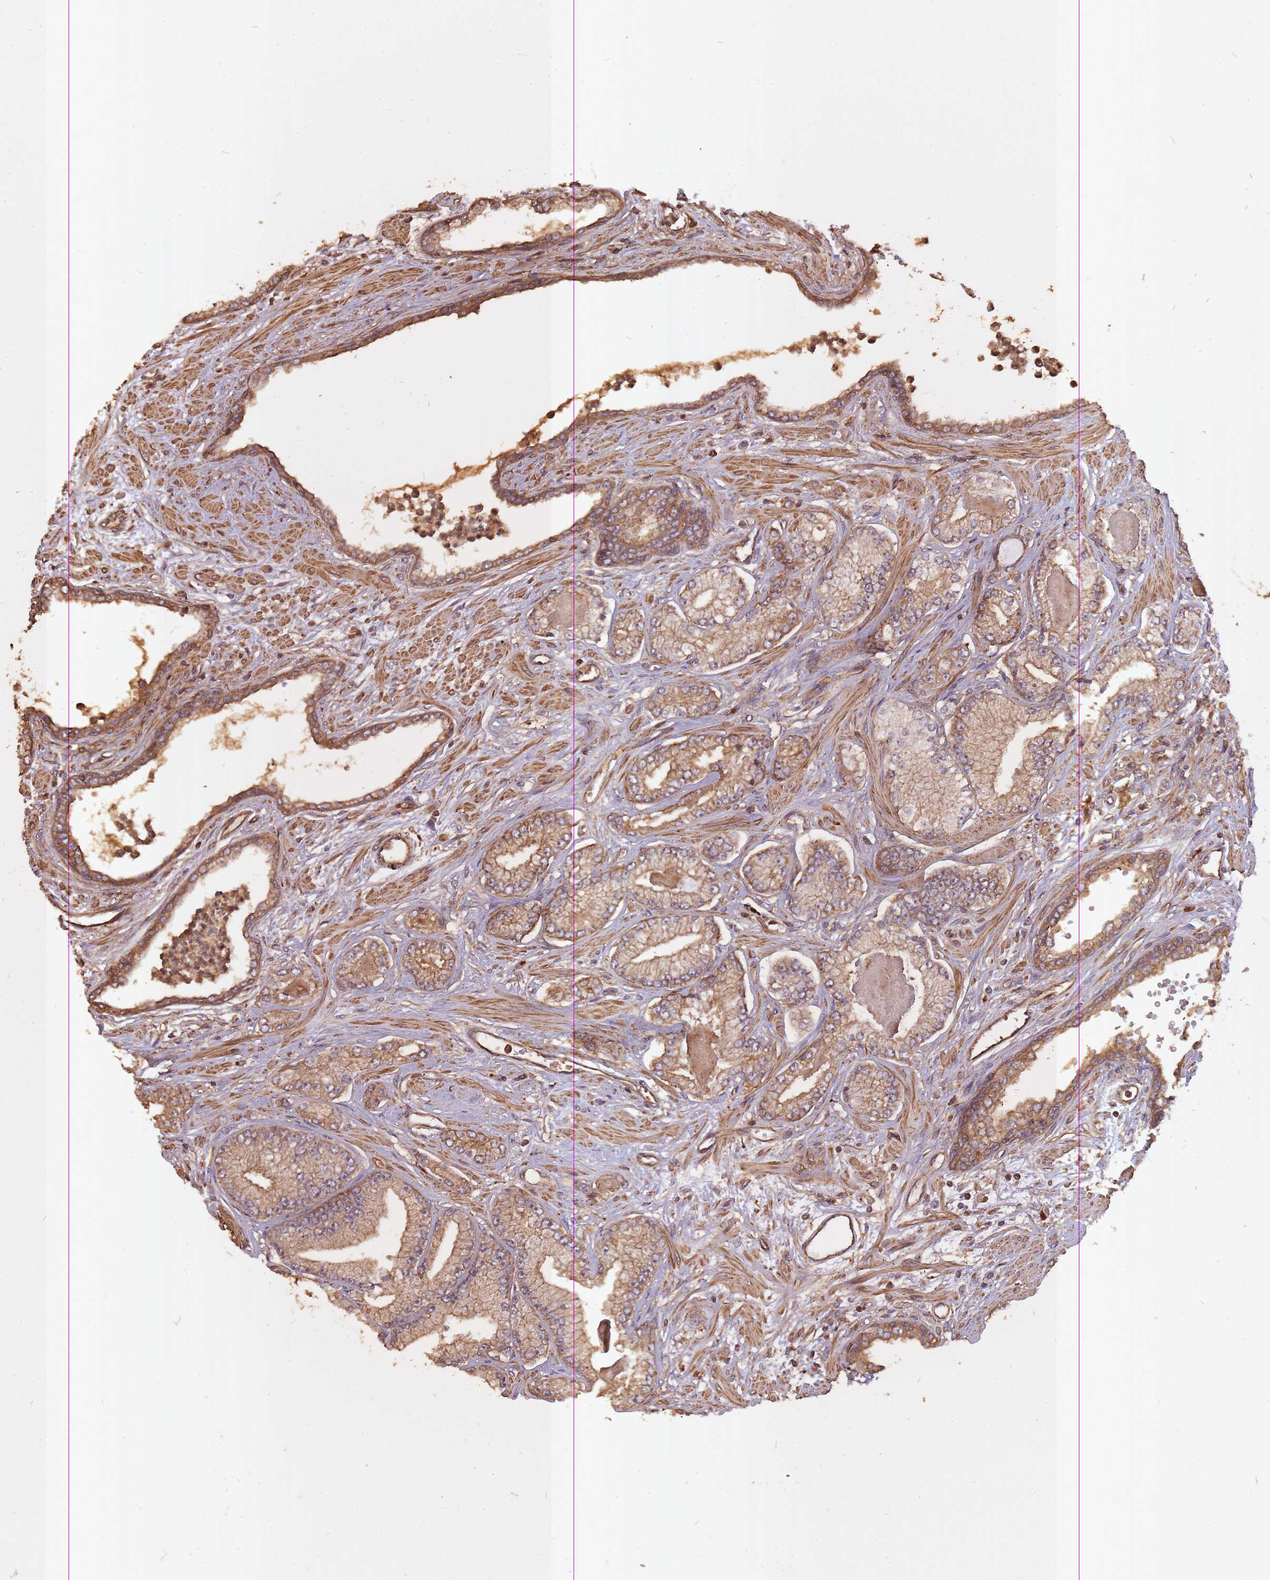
{"staining": {"intensity": "moderate", "quantity": ">75%", "location": "cytoplasmic/membranous"}, "tissue": "prostate cancer", "cell_type": "Tumor cells", "image_type": "cancer", "snomed": [{"axis": "morphology", "description": "Adenocarcinoma, Low grade"}, {"axis": "topography", "description": "Prostate"}], "caption": "A medium amount of moderate cytoplasmic/membranous positivity is seen in about >75% of tumor cells in adenocarcinoma (low-grade) (prostate) tissue.", "gene": "ARMH3", "patient": {"sex": "male", "age": 64}}